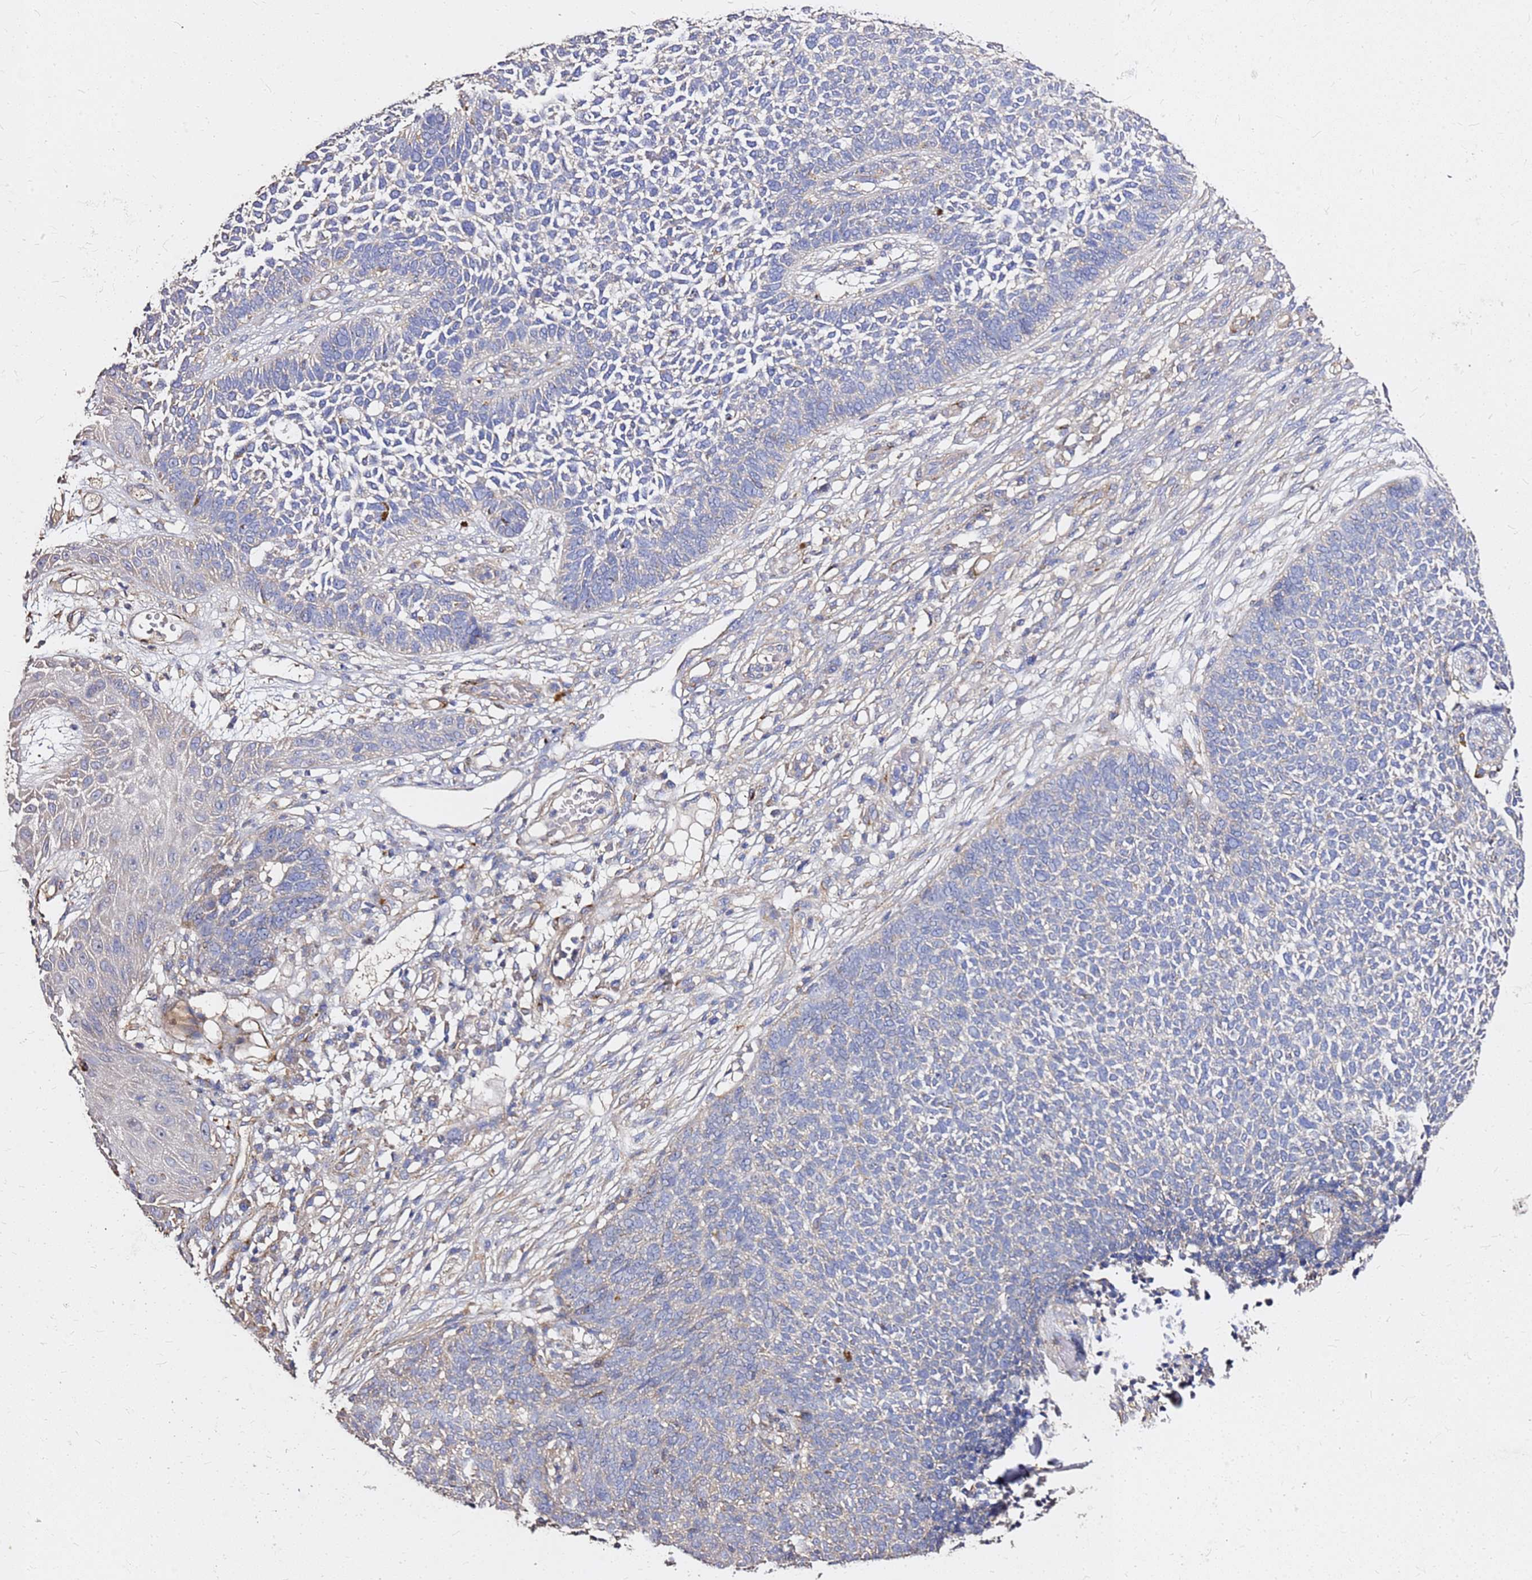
{"staining": {"intensity": "negative", "quantity": "none", "location": "none"}, "tissue": "skin cancer", "cell_type": "Tumor cells", "image_type": "cancer", "snomed": [{"axis": "morphology", "description": "Basal cell carcinoma"}, {"axis": "topography", "description": "Skin"}], "caption": "High magnification brightfield microscopy of skin cancer (basal cell carcinoma) stained with DAB (brown) and counterstained with hematoxylin (blue): tumor cells show no significant staining.", "gene": "EXD3", "patient": {"sex": "female", "age": 84}}